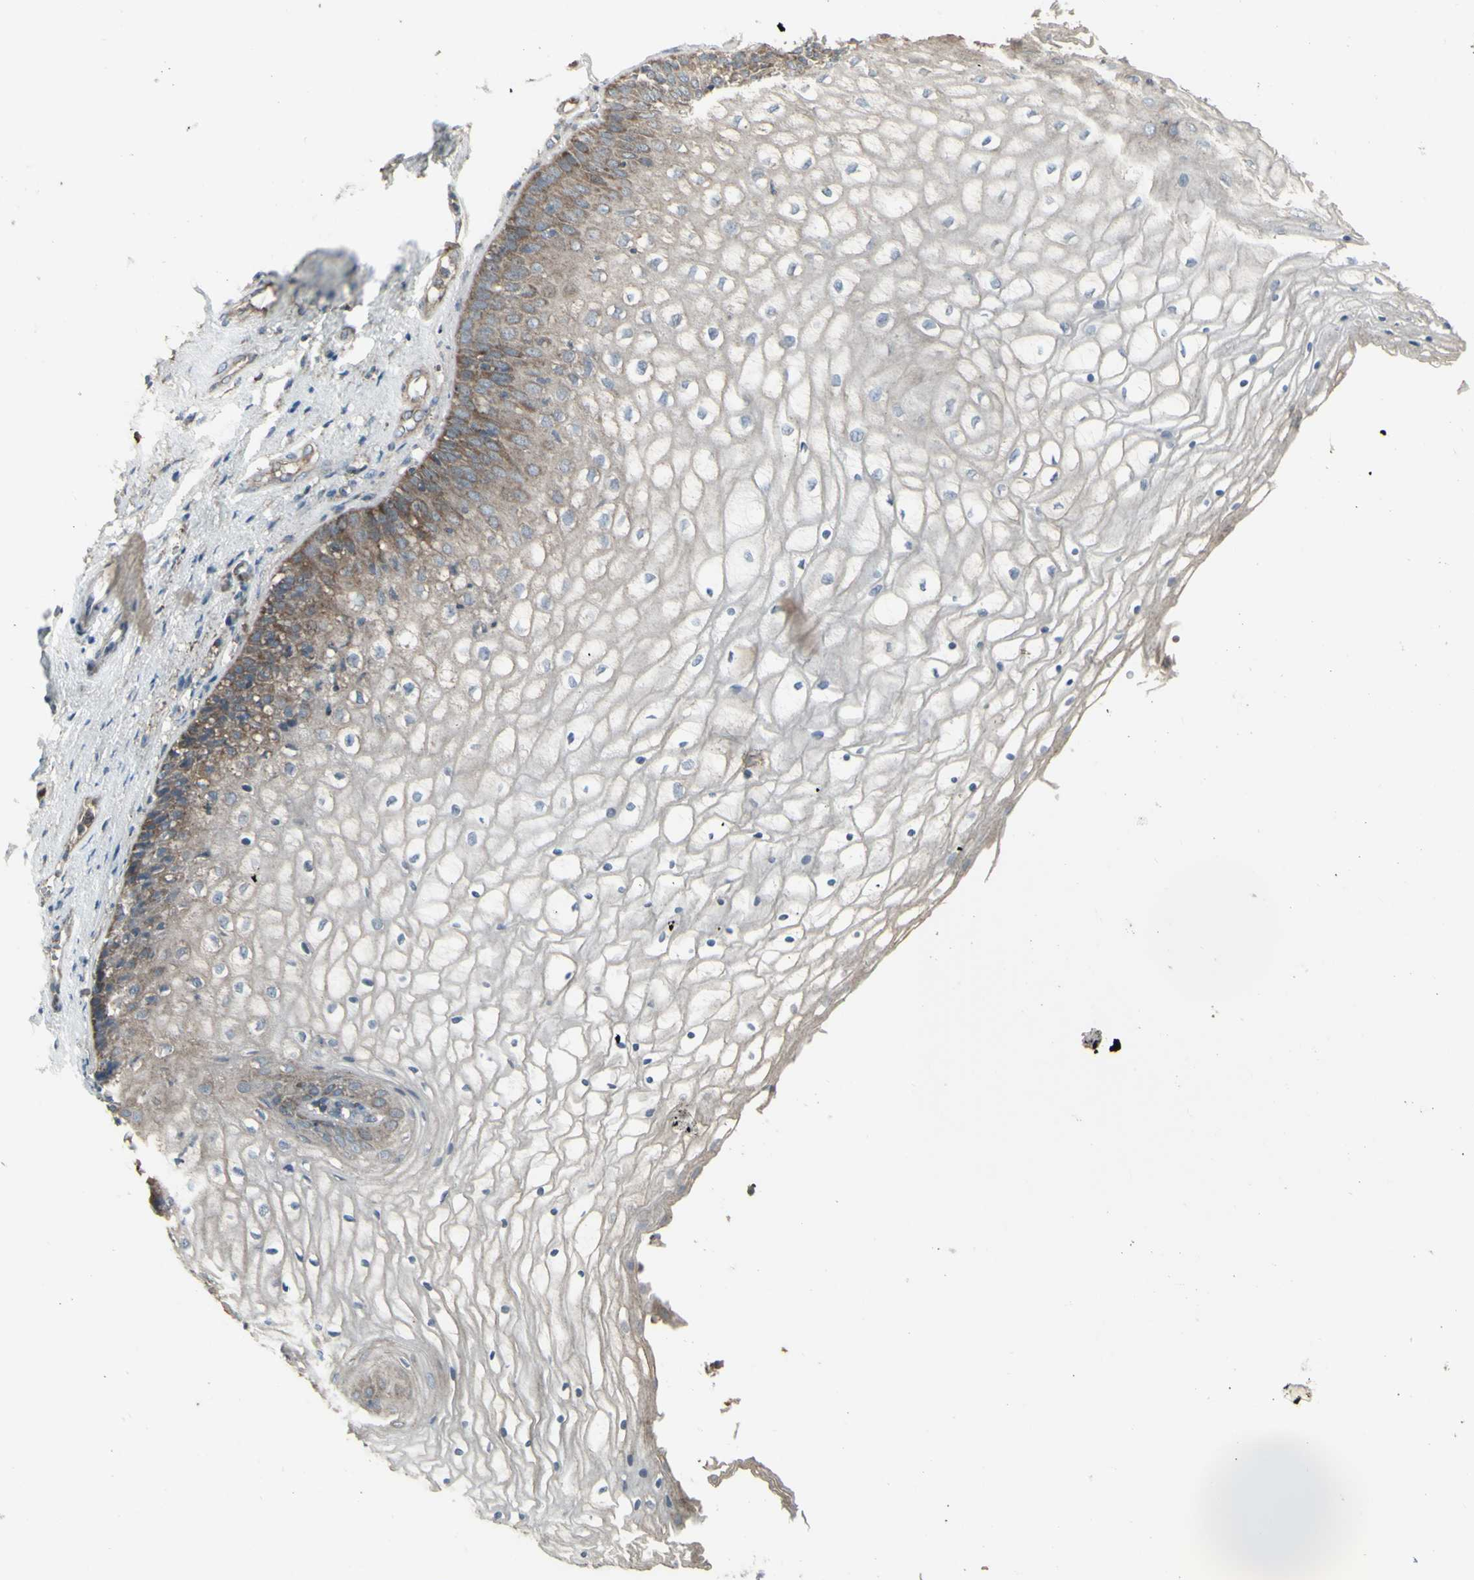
{"staining": {"intensity": "weak", "quantity": ">75%", "location": "cytoplasmic/membranous"}, "tissue": "vagina", "cell_type": "Squamous epithelial cells", "image_type": "normal", "snomed": [{"axis": "morphology", "description": "Normal tissue, NOS"}, {"axis": "topography", "description": "Vagina"}], "caption": "Immunohistochemical staining of normal vagina exhibits >75% levels of weak cytoplasmic/membranous protein expression in approximately >75% of squamous epithelial cells.", "gene": "SHC1", "patient": {"sex": "female", "age": 34}}